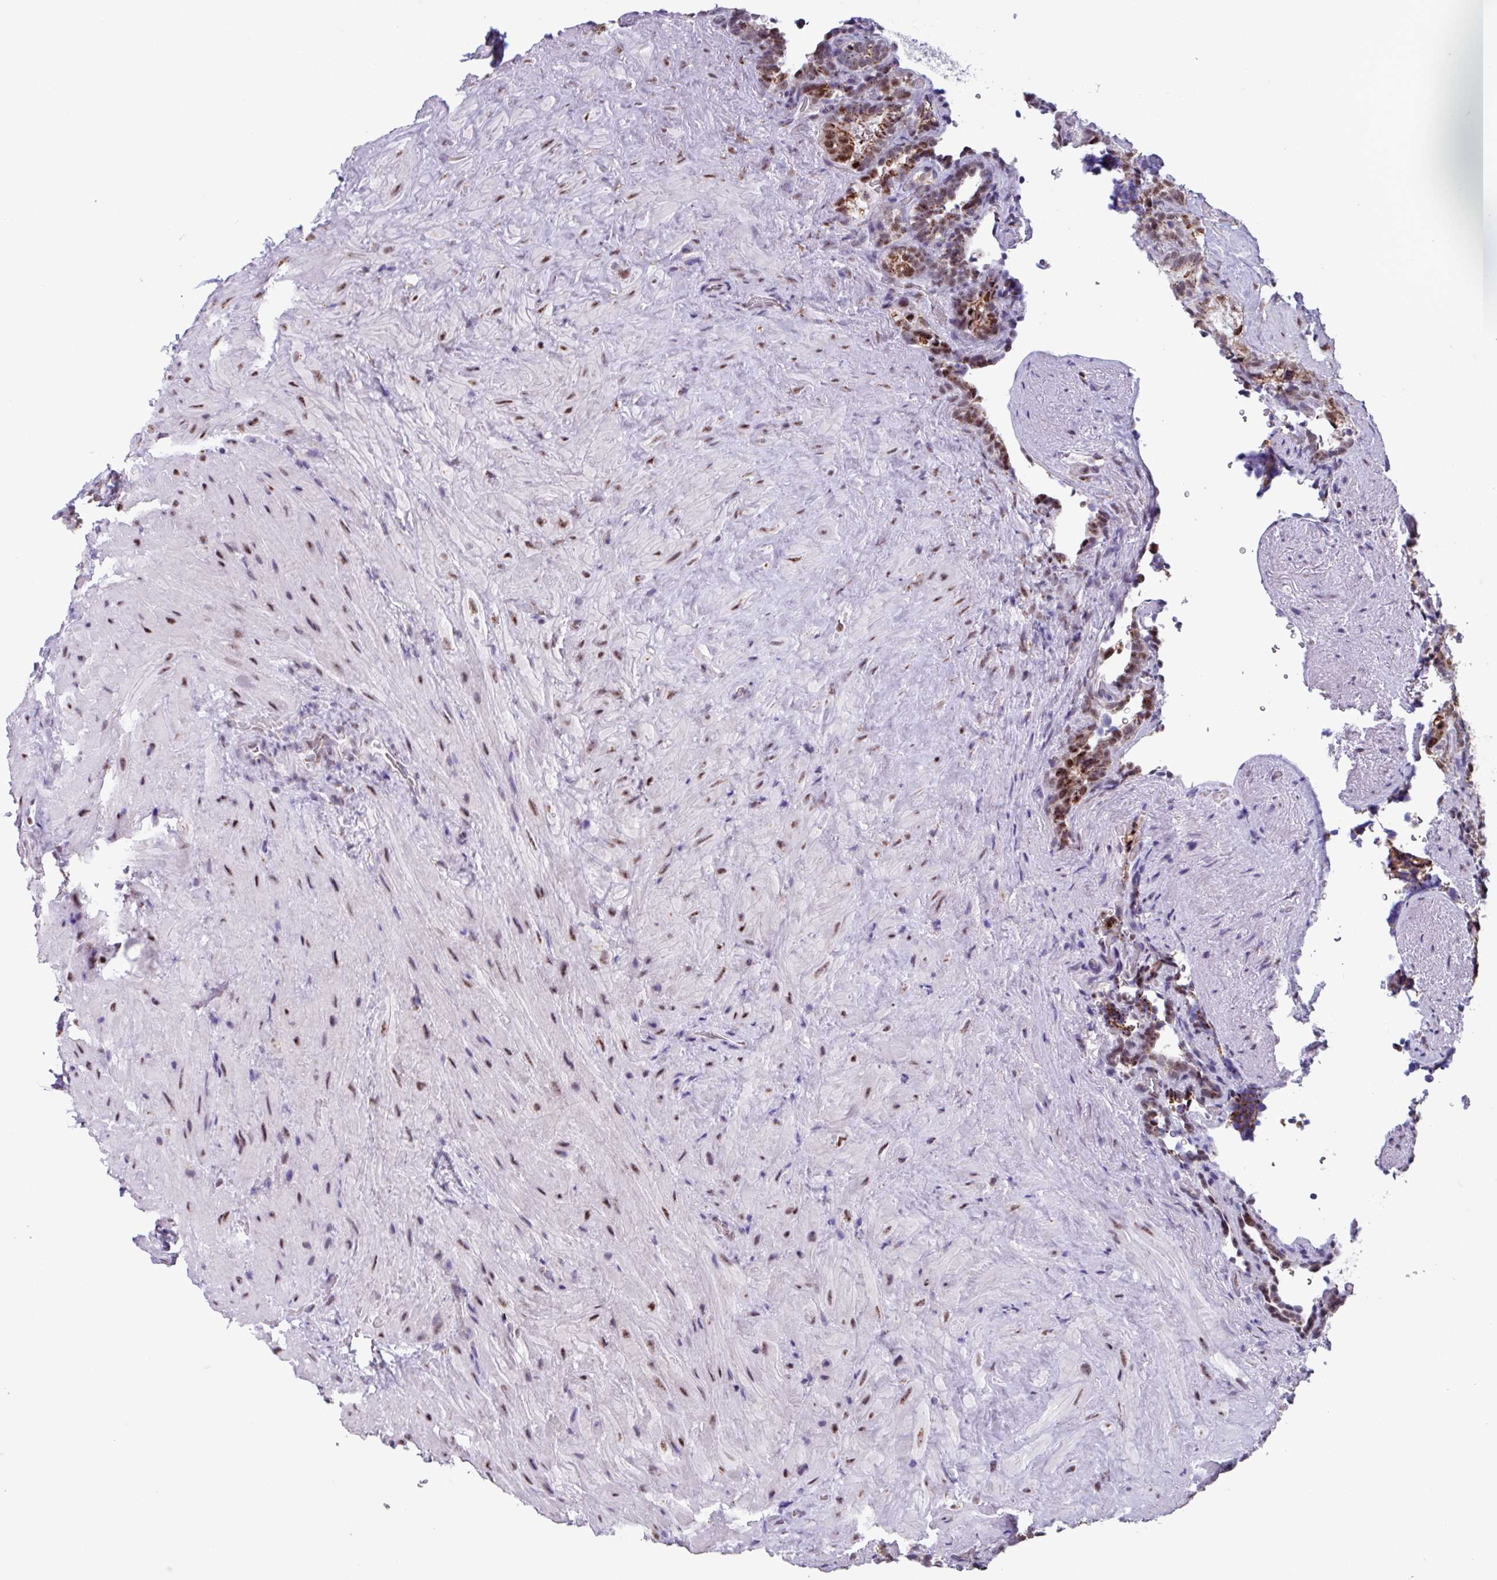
{"staining": {"intensity": "moderate", "quantity": ">75%", "location": "cytoplasmic/membranous,nuclear"}, "tissue": "seminal vesicle", "cell_type": "Glandular cells", "image_type": "normal", "snomed": [{"axis": "morphology", "description": "Normal tissue, NOS"}, {"axis": "topography", "description": "Seminal veicle"}], "caption": "Immunohistochemical staining of normal seminal vesicle displays moderate cytoplasmic/membranous,nuclear protein staining in about >75% of glandular cells.", "gene": "PUF60", "patient": {"sex": "male", "age": 62}}